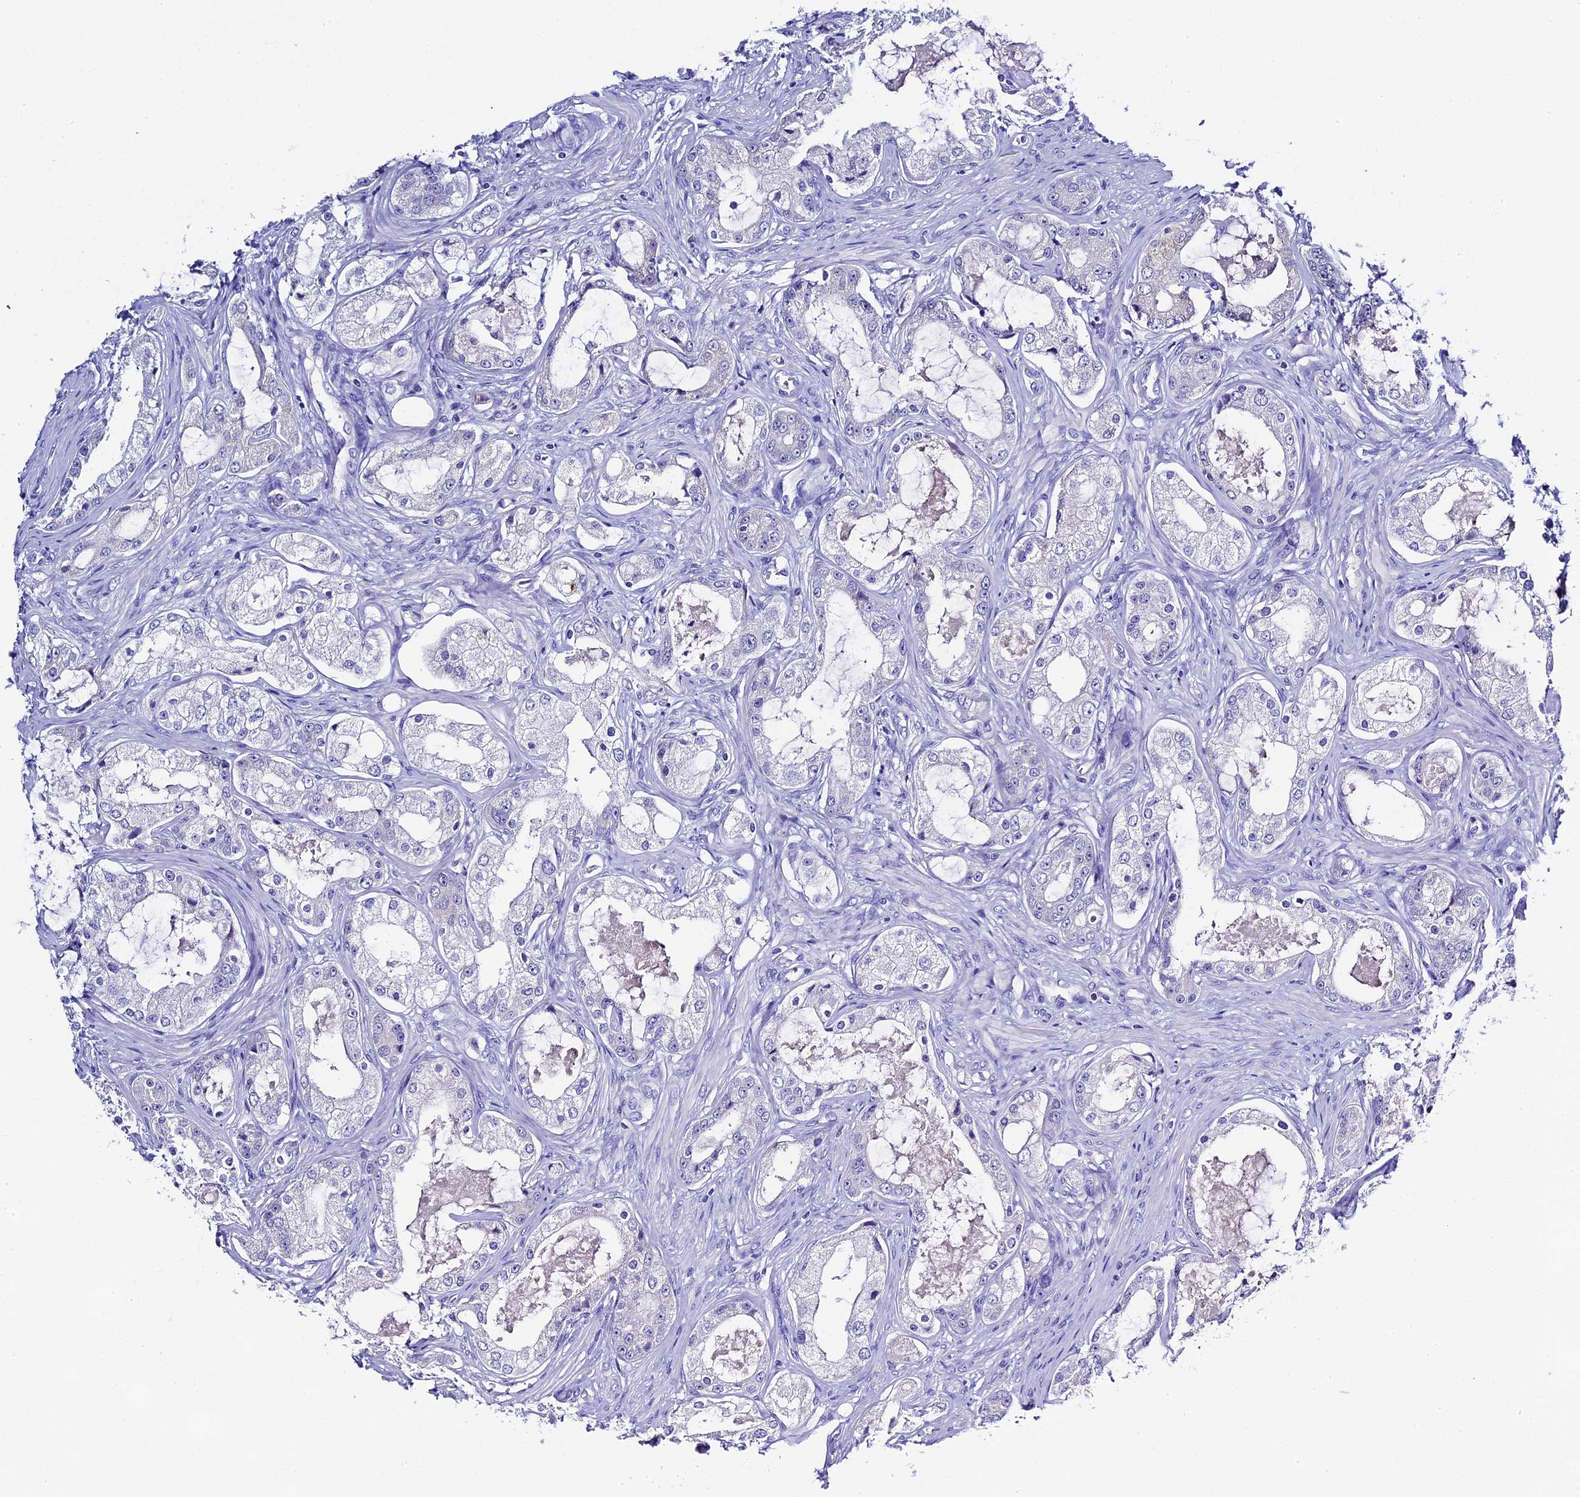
{"staining": {"intensity": "negative", "quantity": "none", "location": "none"}, "tissue": "prostate cancer", "cell_type": "Tumor cells", "image_type": "cancer", "snomed": [{"axis": "morphology", "description": "Adenocarcinoma, Low grade"}, {"axis": "topography", "description": "Prostate"}], "caption": "High power microscopy photomicrograph of an immunohistochemistry micrograph of prostate cancer (adenocarcinoma (low-grade)), revealing no significant expression in tumor cells.", "gene": "FKBP11", "patient": {"sex": "male", "age": 68}}